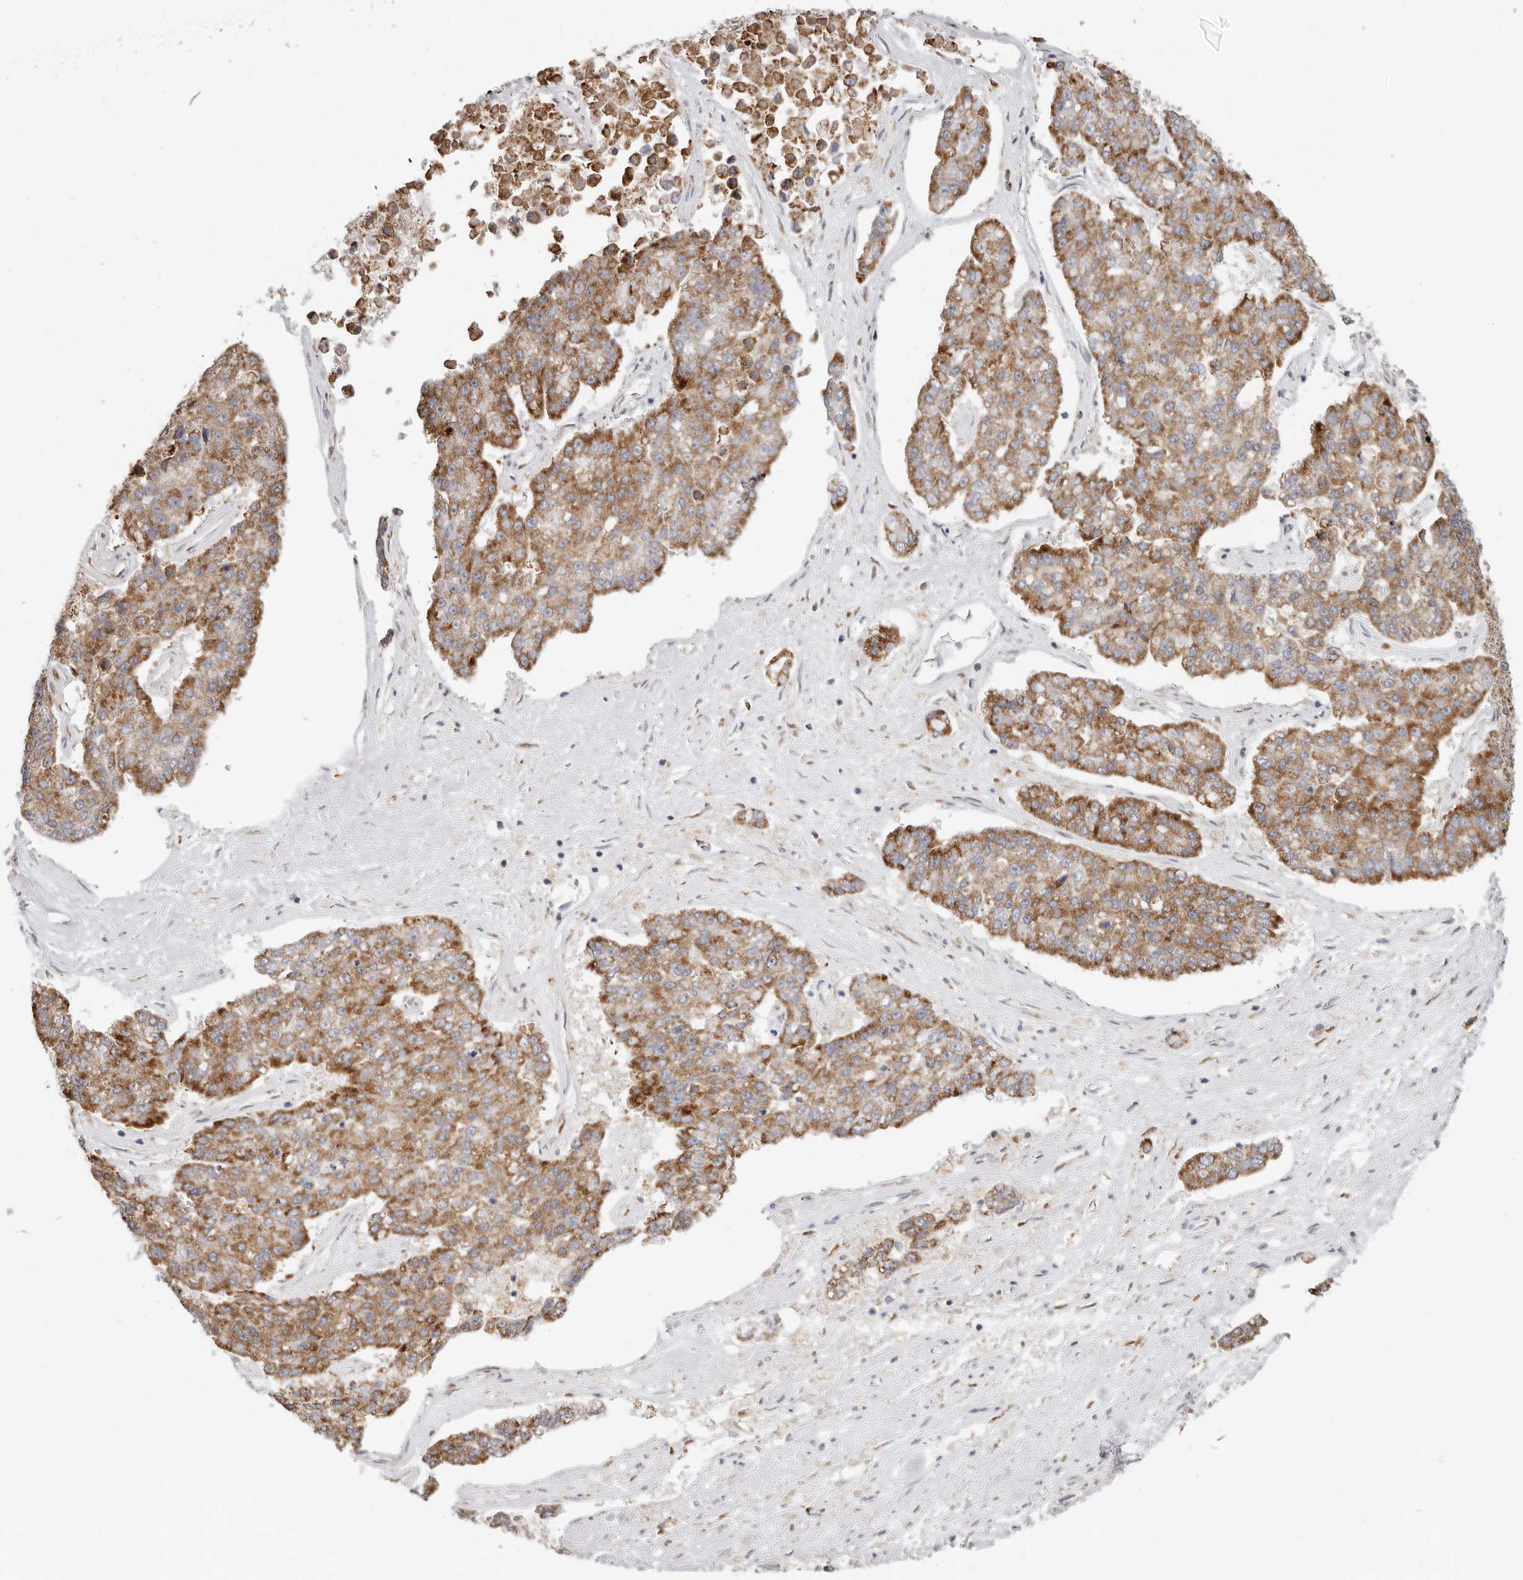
{"staining": {"intensity": "moderate", "quantity": ">75%", "location": "cytoplasmic/membranous"}, "tissue": "pancreatic cancer", "cell_type": "Tumor cells", "image_type": "cancer", "snomed": [{"axis": "morphology", "description": "Adenocarcinoma, NOS"}, {"axis": "topography", "description": "Pancreas"}], "caption": "Immunohistochemical staining of human adenocarcinoma (pancreatic) displays medium levels of moderate cytoplasmic/membranous expression in approximately >75% of tumor cells. The protein is shown in brown color, while the nuclei are stained blue.", "gene": "IL32", "patient": {"sex": "male", "age": 50}}